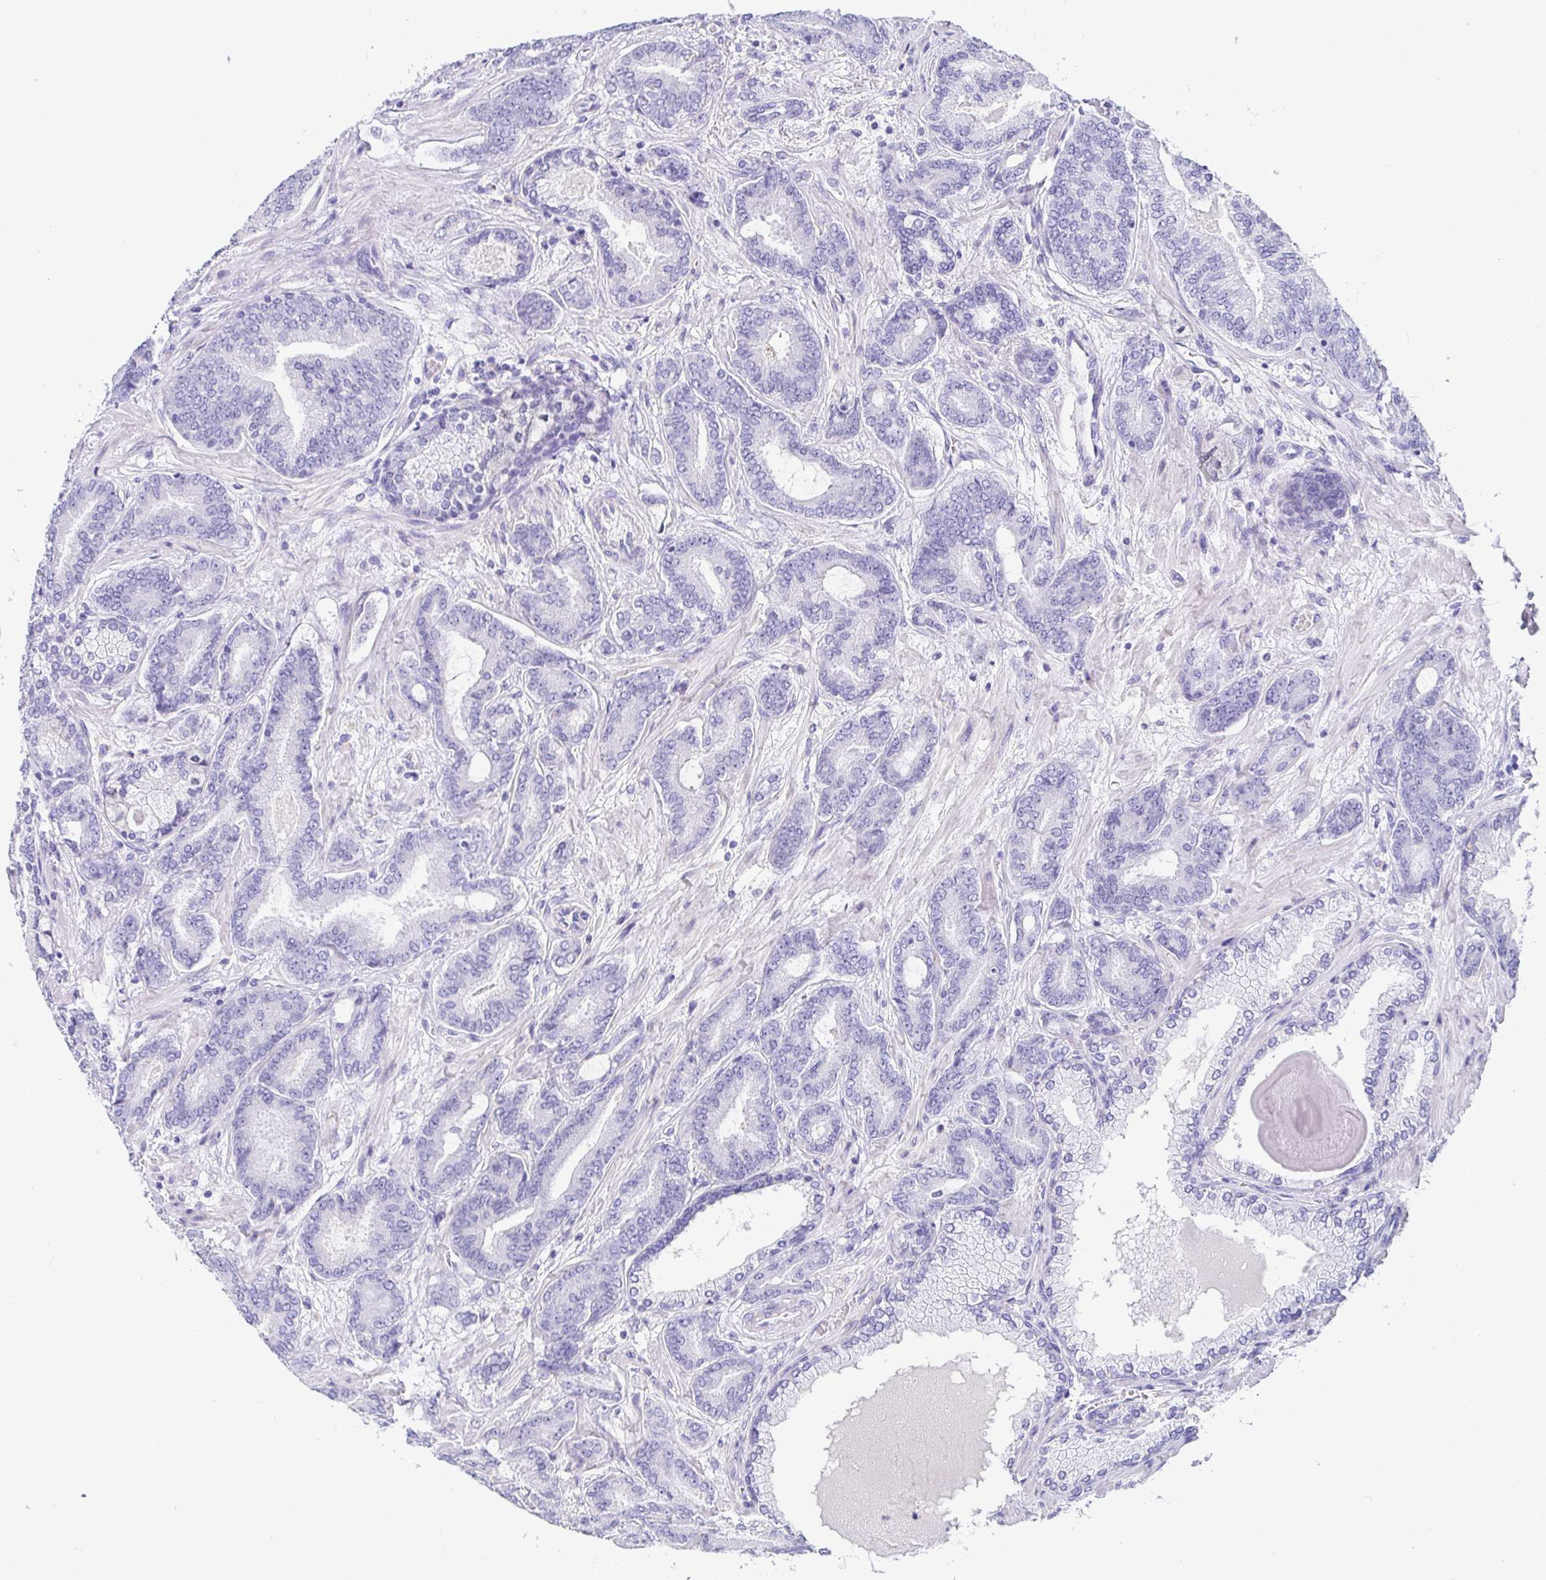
{"staining": {"intensity": "negative", "quantity": "none", "location": "none"}, "tissue": "prostate cancer", "cell_type": "Tumor cells", "image_type": "cancer", "snomed": [{"axis": "morphology", "description": "Adenocarcinoma, High grade"}, {"axis": "topography", "description": "Prostate"}], "caption": "Human adenocarcinoma (high-grade) (prostate) stained for a protein using IHC exhibits no staining in tumor cells.", "gene": "TMEM241", "patient": {"sex": "male", "age": 62}}